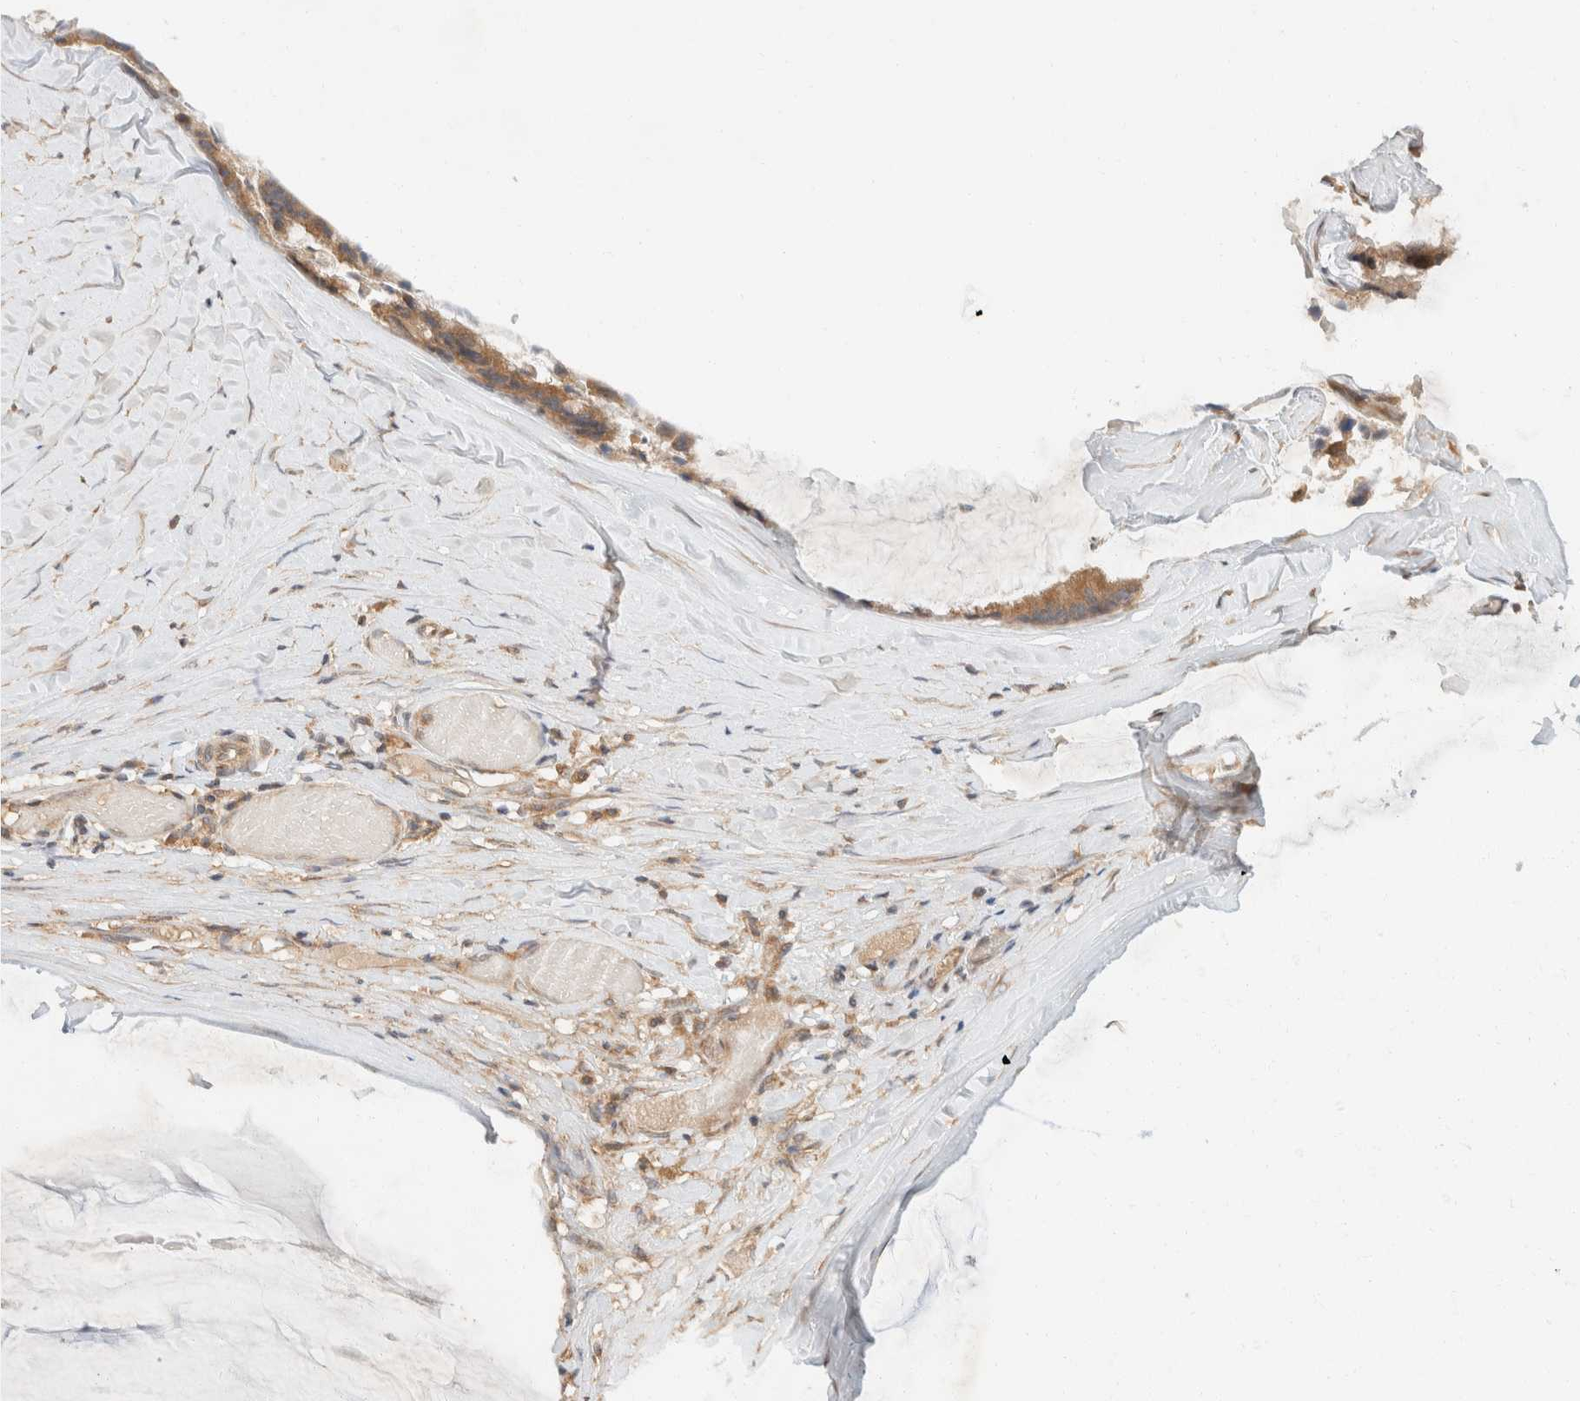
{"staining": {"intensity": "moderate", "quantity": ">75%", "location": "cytoplasmic/membranous"}, "tissue": "ovarian cancer", "cell_type": "Tumor cells", "image_type": "cancer", "snomed": [{"axis": "morphology", "description": "Cystadenocarcinoma, mucinous, NOS"}, {"axis": "topography", "description": "Ovary"}], "caption": "The histopathology image reveals immunohistochemical staining of ovarian cancer (mucinous cystadenocarcinoma). There is moderate cytoplasmic/membranous expression is seen in about >75% of tumor cells.", "gene": "TACC1", "patient": {"sex": "female", "age": 39}}